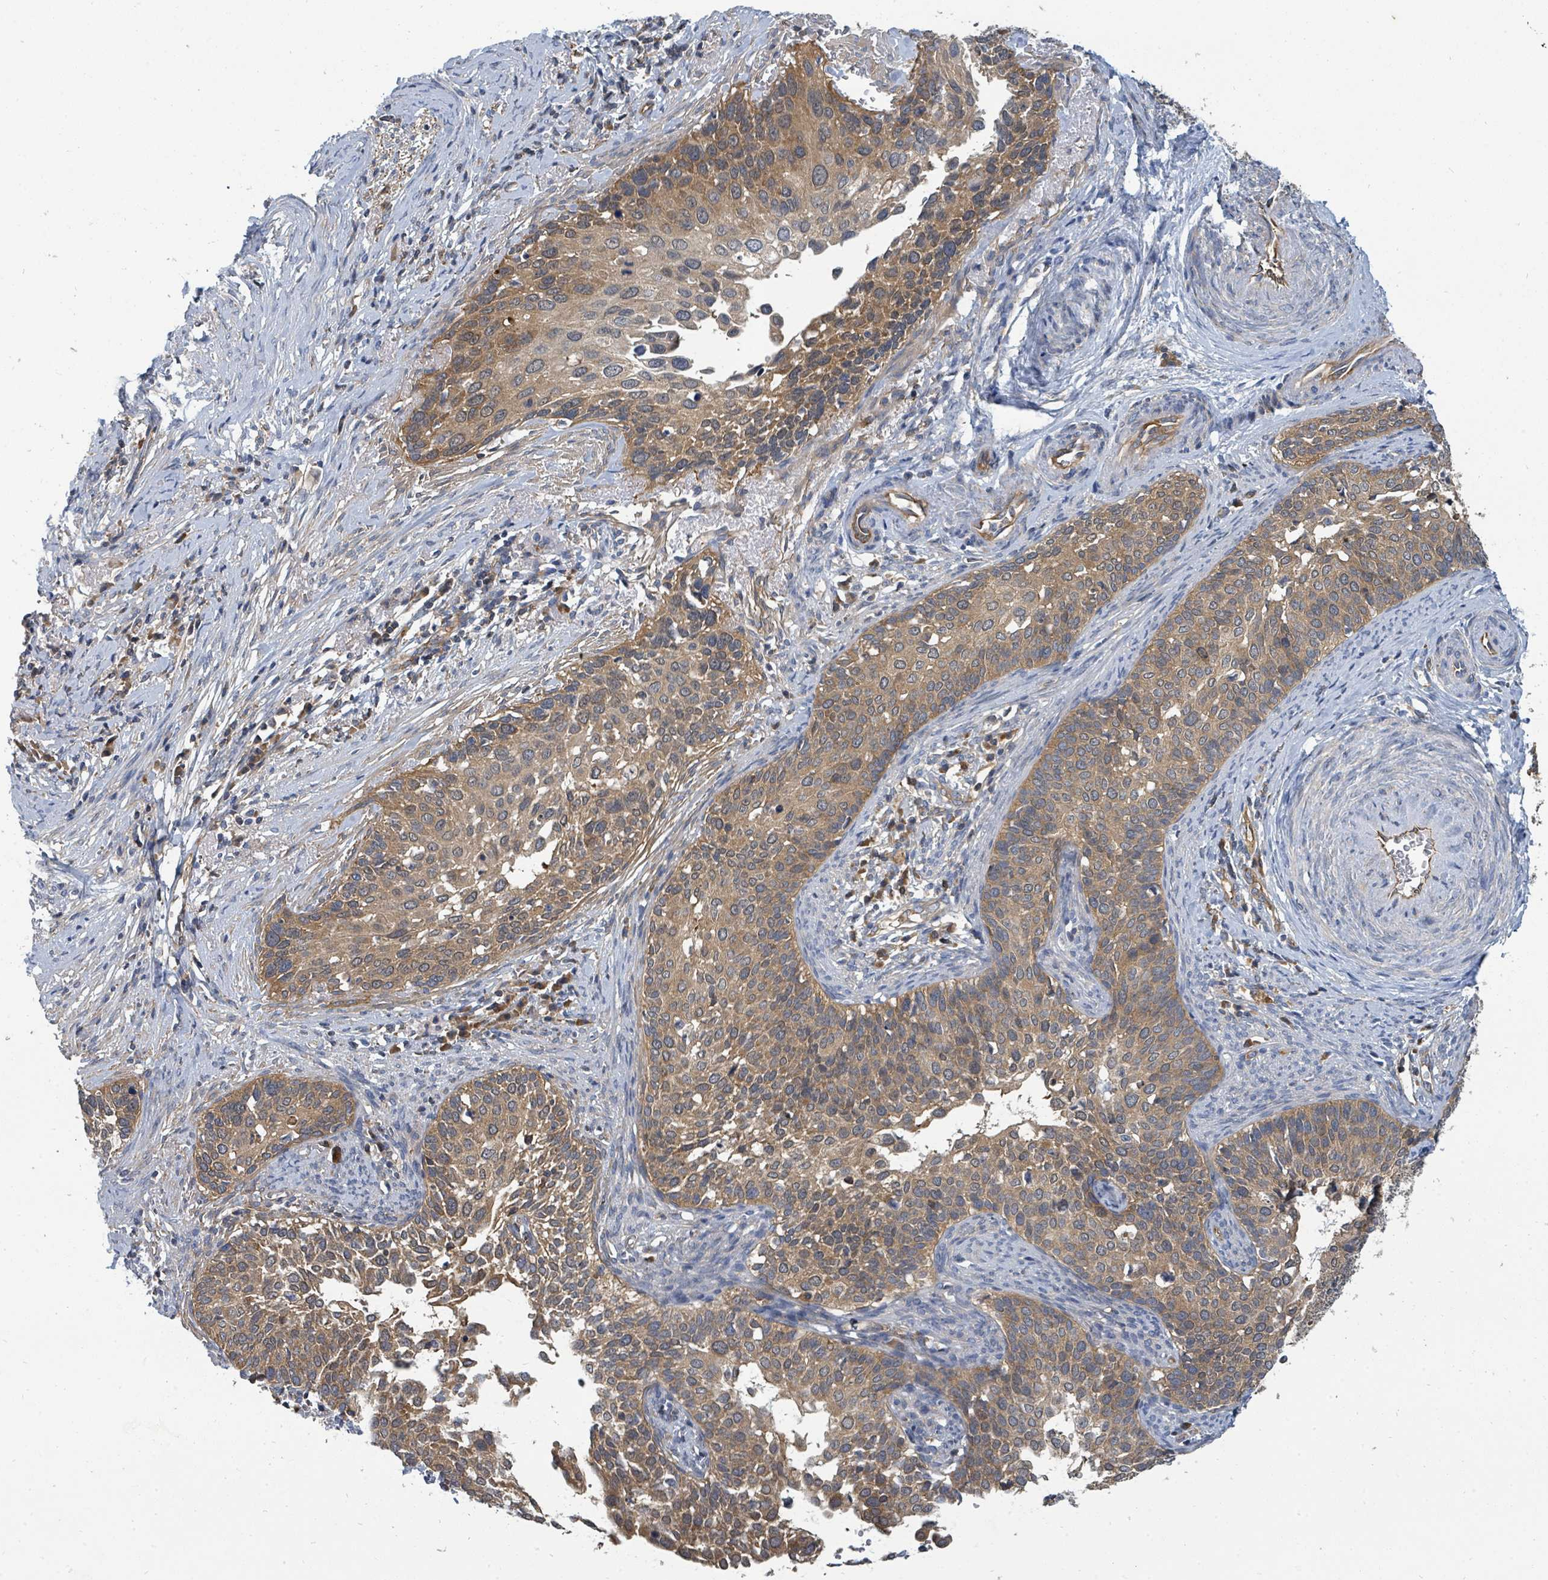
{"staining": {"intensity": "moderate", "quantity": "25%-75%", "location": "cytoplasmic/membranous"}, "tissue": "cervical cancer", "cell_type": "Tumor cells", "image_type": "cancer", "snomed": [{"axis": "morphology", "description": "Squamous cell carcinoma, NOS"}, {"axis": "topography", "description": "Cervix"}], "caption": "IHC of cervical squamous cell carcinoma displays medium levels of moderate cytoplasmic/membranous positivity in about 25%-75% of tumor cells. The staining is performed using DAB brown chromogen to label protein expression. The nuclei are counter-stained blue using hematoxylin.", "gene": "BOLA2B", "patient": {"sex": "female", "age": 44}}